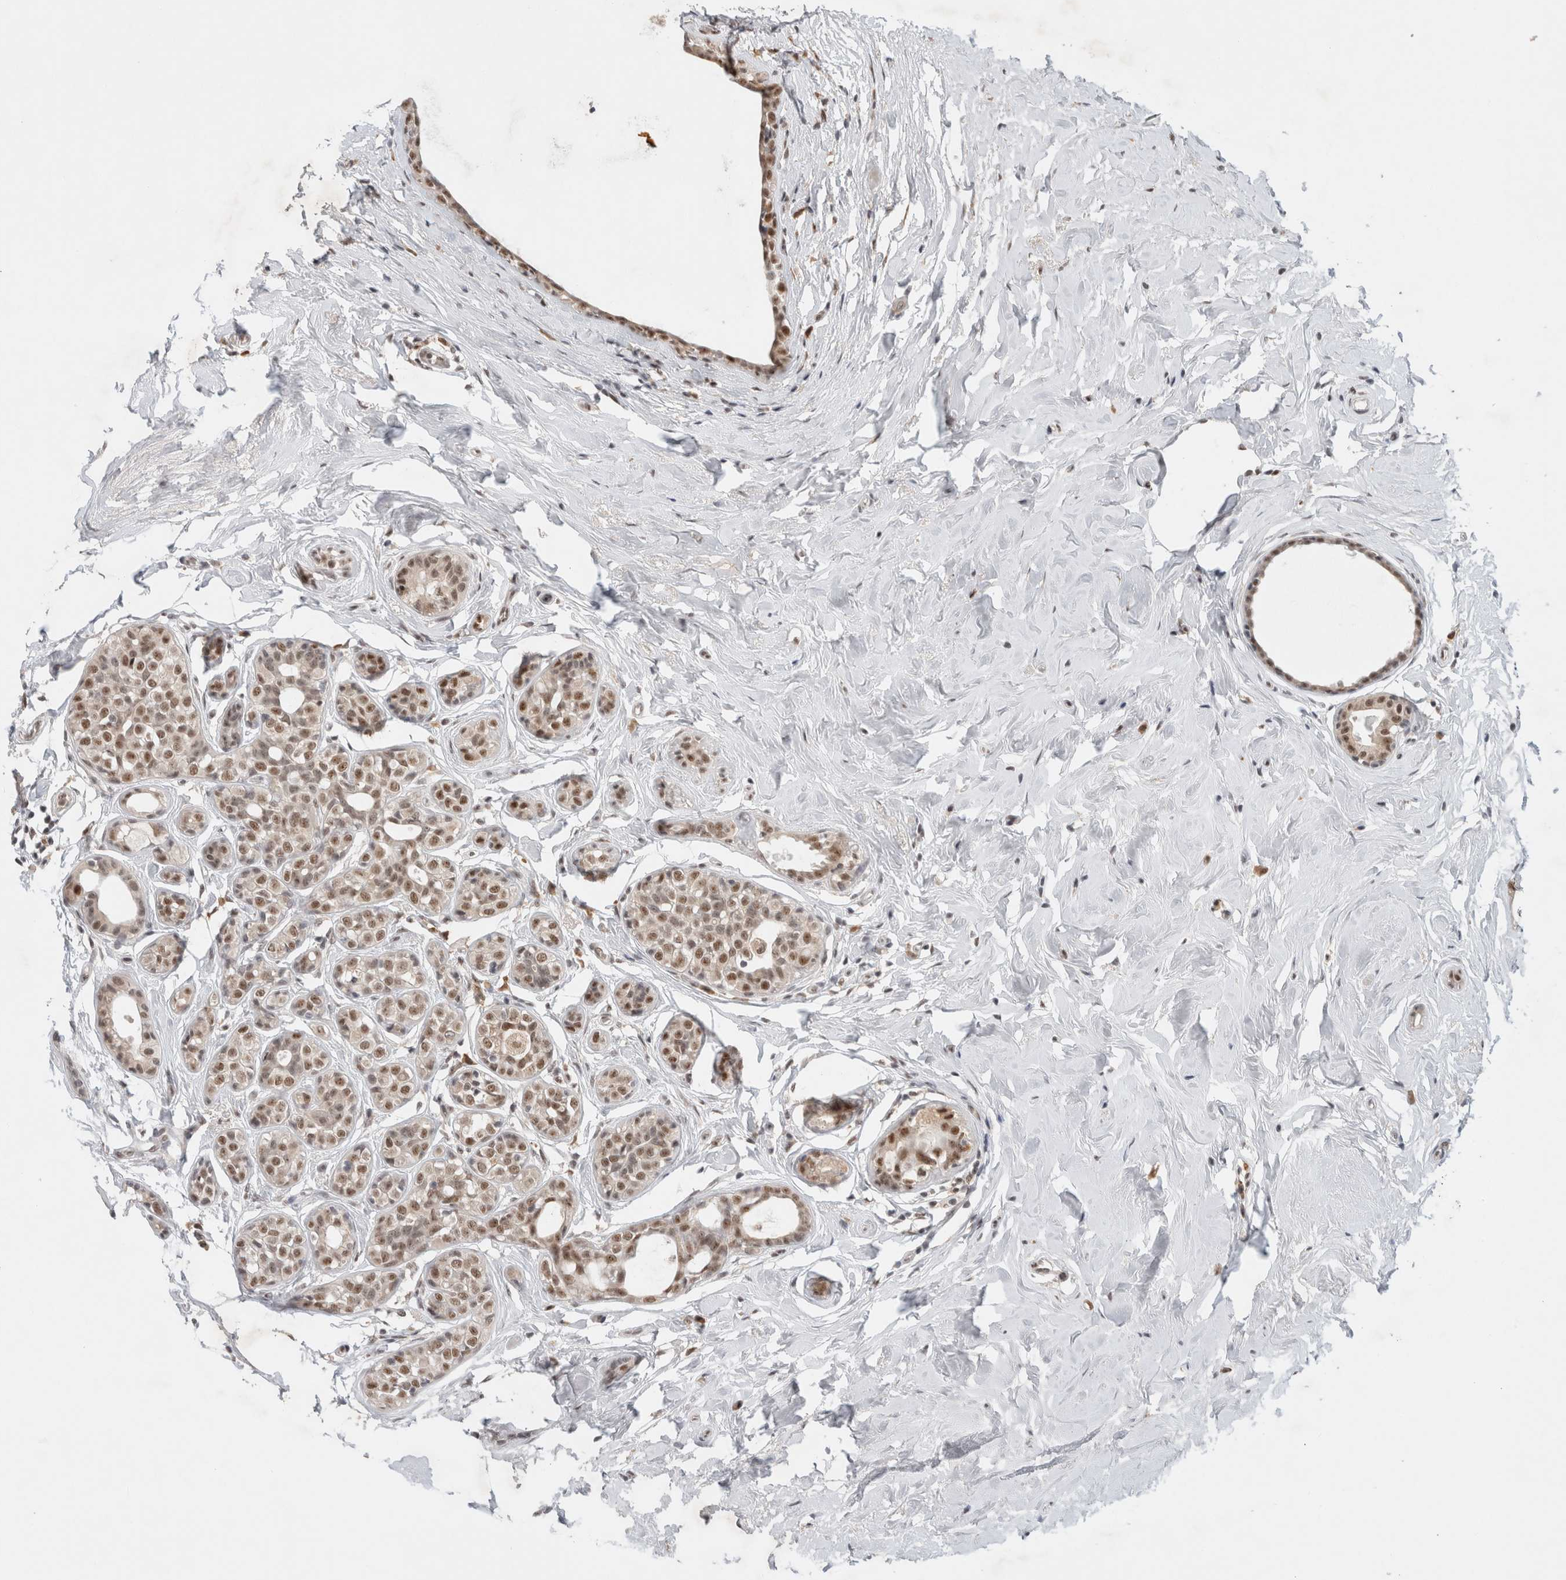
{"staining": {"intensity": "moderate", "quantity": ">75%", "location": "nuclear"}, "tissue": "breast cancer", "cell_type": "Tumor cells", "image_type": "cancer", "snomed": [{"axis": "morphology", "description": "Duct carcinoma"}, {"axis": "topography", "description": "Breast"}], "caption": "An image of human breast intraductal carcinoma stained for a protein shows moderate nuclear brown staining in tumor cells.", "gene": "NCAPG2", "patient": {"sex": "female", "age": 55}}